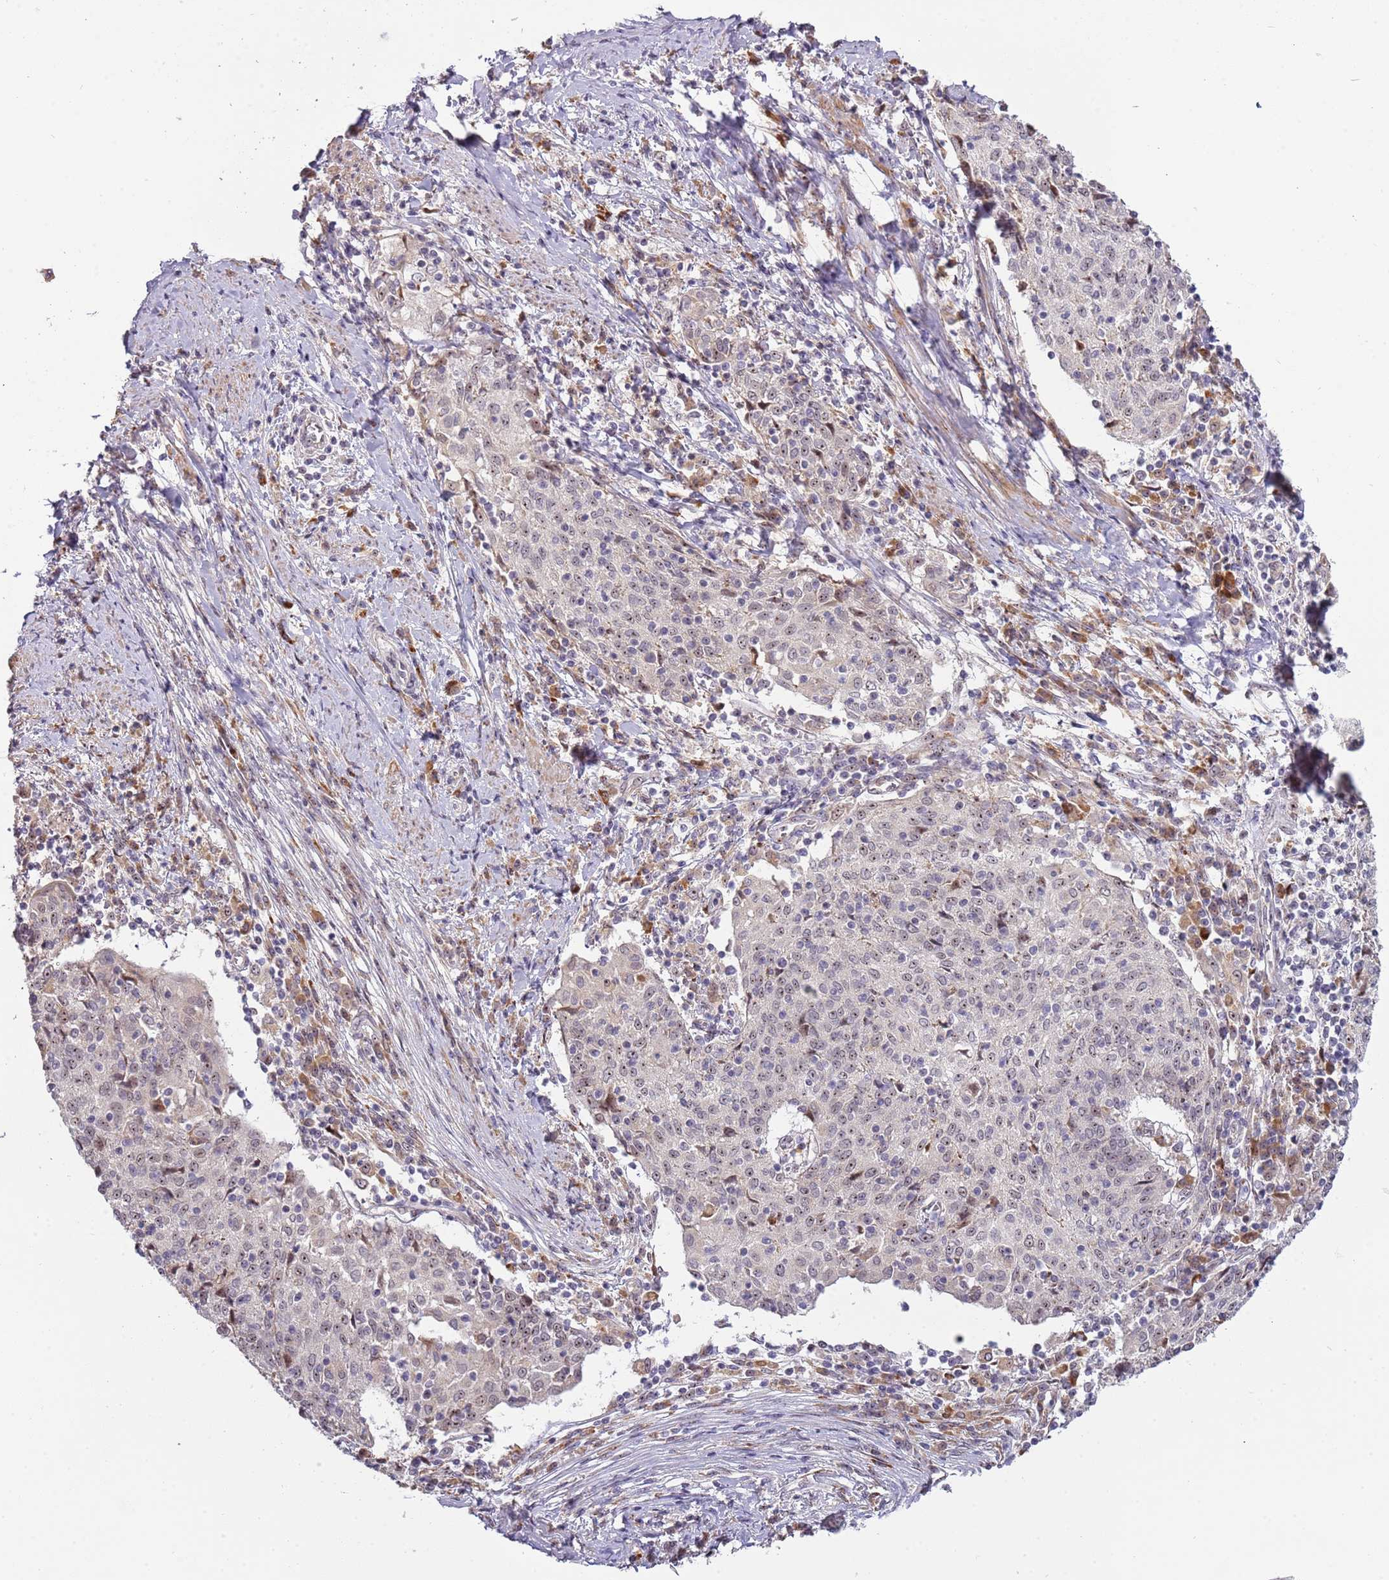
{"staining": {"intensity": "weak", "quantity": "<25%", "location": "nuclear"}, "tissue": "cervical cancer", "cell_type": "Tumor cells", "image_type": "cancer", "snomed": [{"axis": "morphology", "description": "Squamous cell carcinoma, NOS"}, {"axis": "topography", "description": "Cervix"}], "caption": "High magnification brightfield microscopy of squamous cell carcinoma (cervical) stained with DAB (3,3'-diaminobenzidine) (brown) and counterstained with hematoxylin (blue): tumor cells show no significant staining.", "gene": "UCMA", "patient": {"sex": "female", "age": 52}}